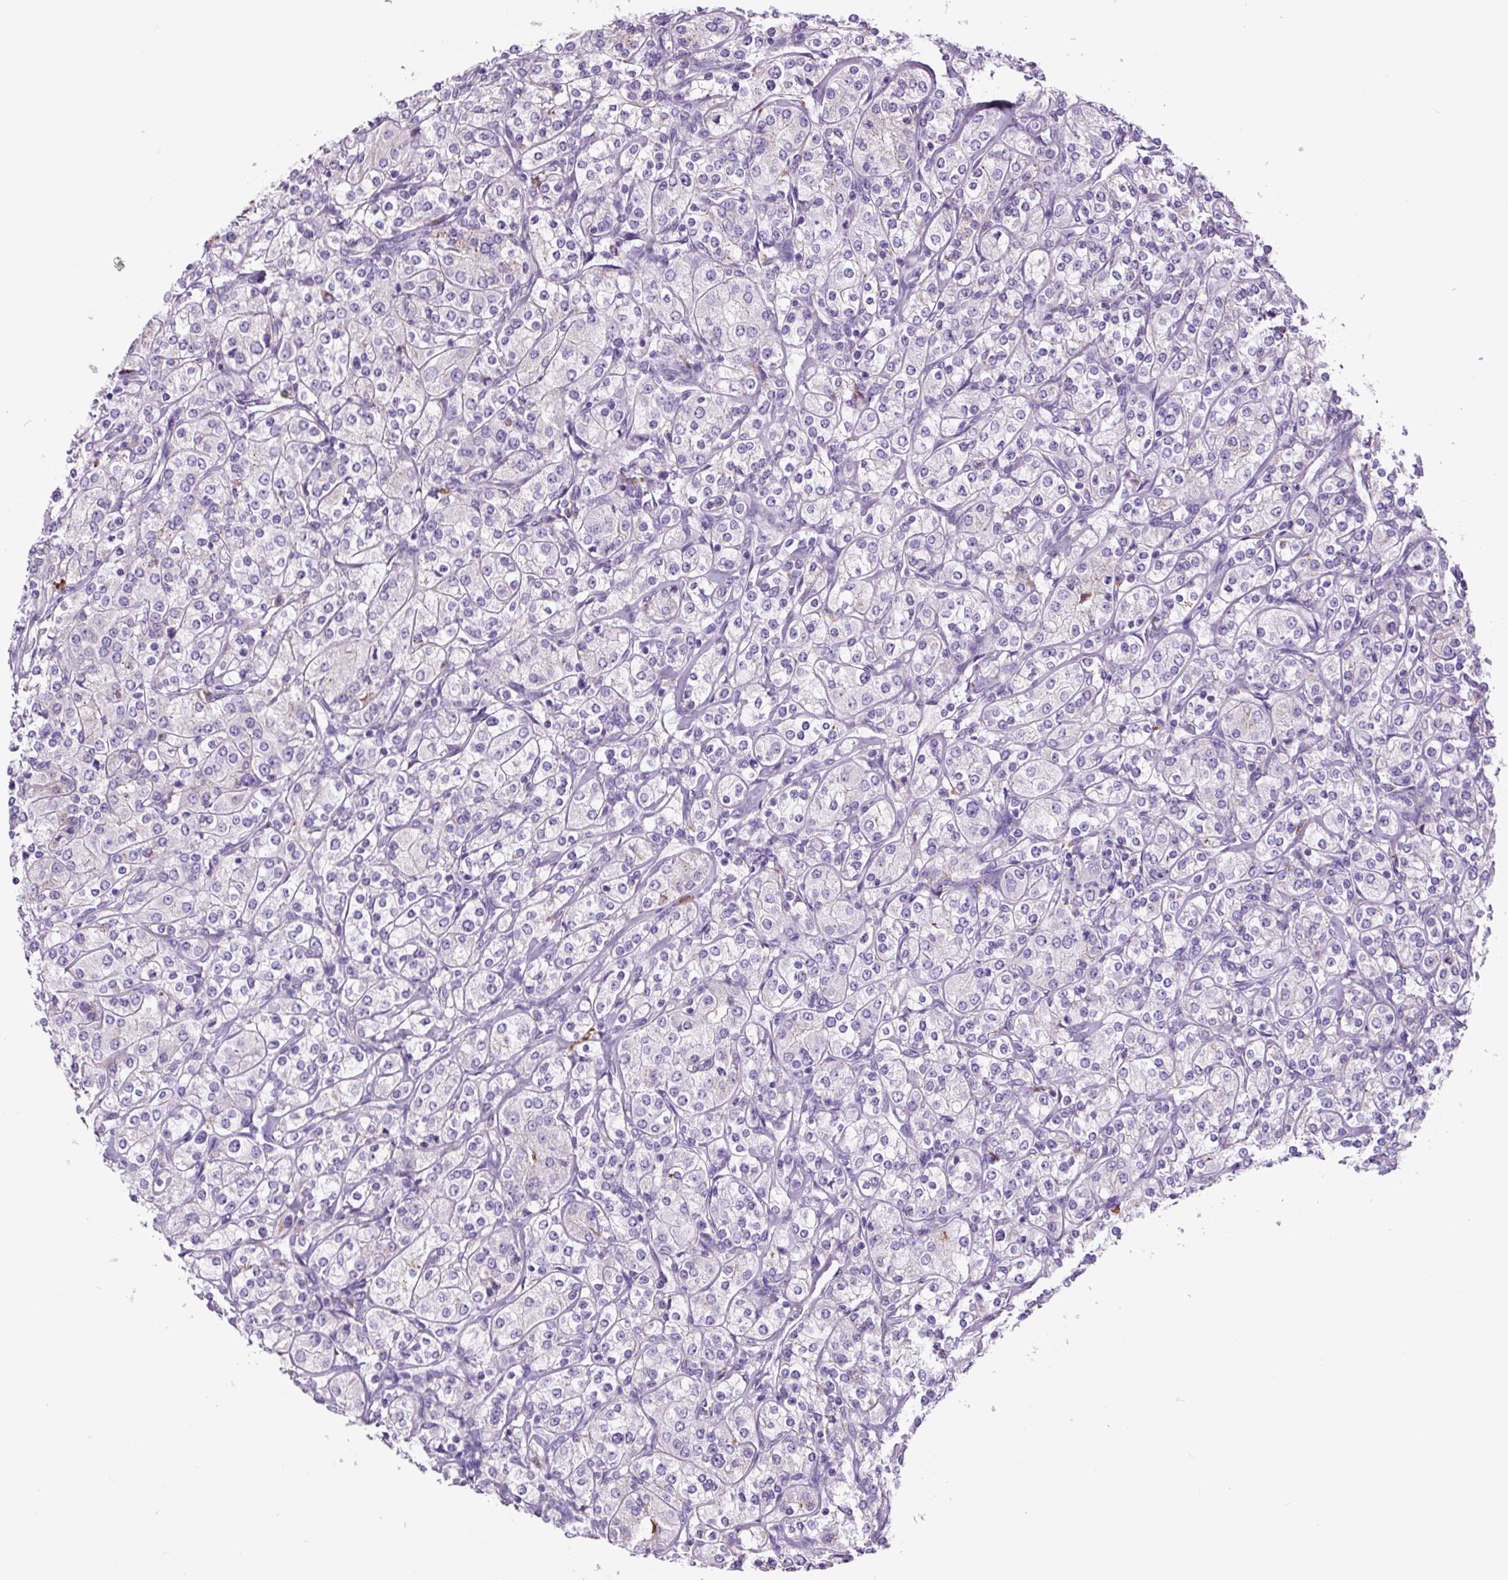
{"staining": {"intensity": "negative", "quantity": "none", "location": "none"}, "tissue": "renal cancer", "cell_type": "Tumor cells", "image_type": "cancer", "snomed": [{"axis": "morphology", "description": "Adenocarcinoma, NOS"}, {"axis": "topography", "description": "Kidney"}], "caption": "Immunohistochemistry (IHC) histopathology image of neoplastic tissue: human renal adenocarcinoma stained with DAB demonstrates no significant protein expression in tumor cells.", "gene": "LCN10", "patient": {"sex": "male", "age": 77}}